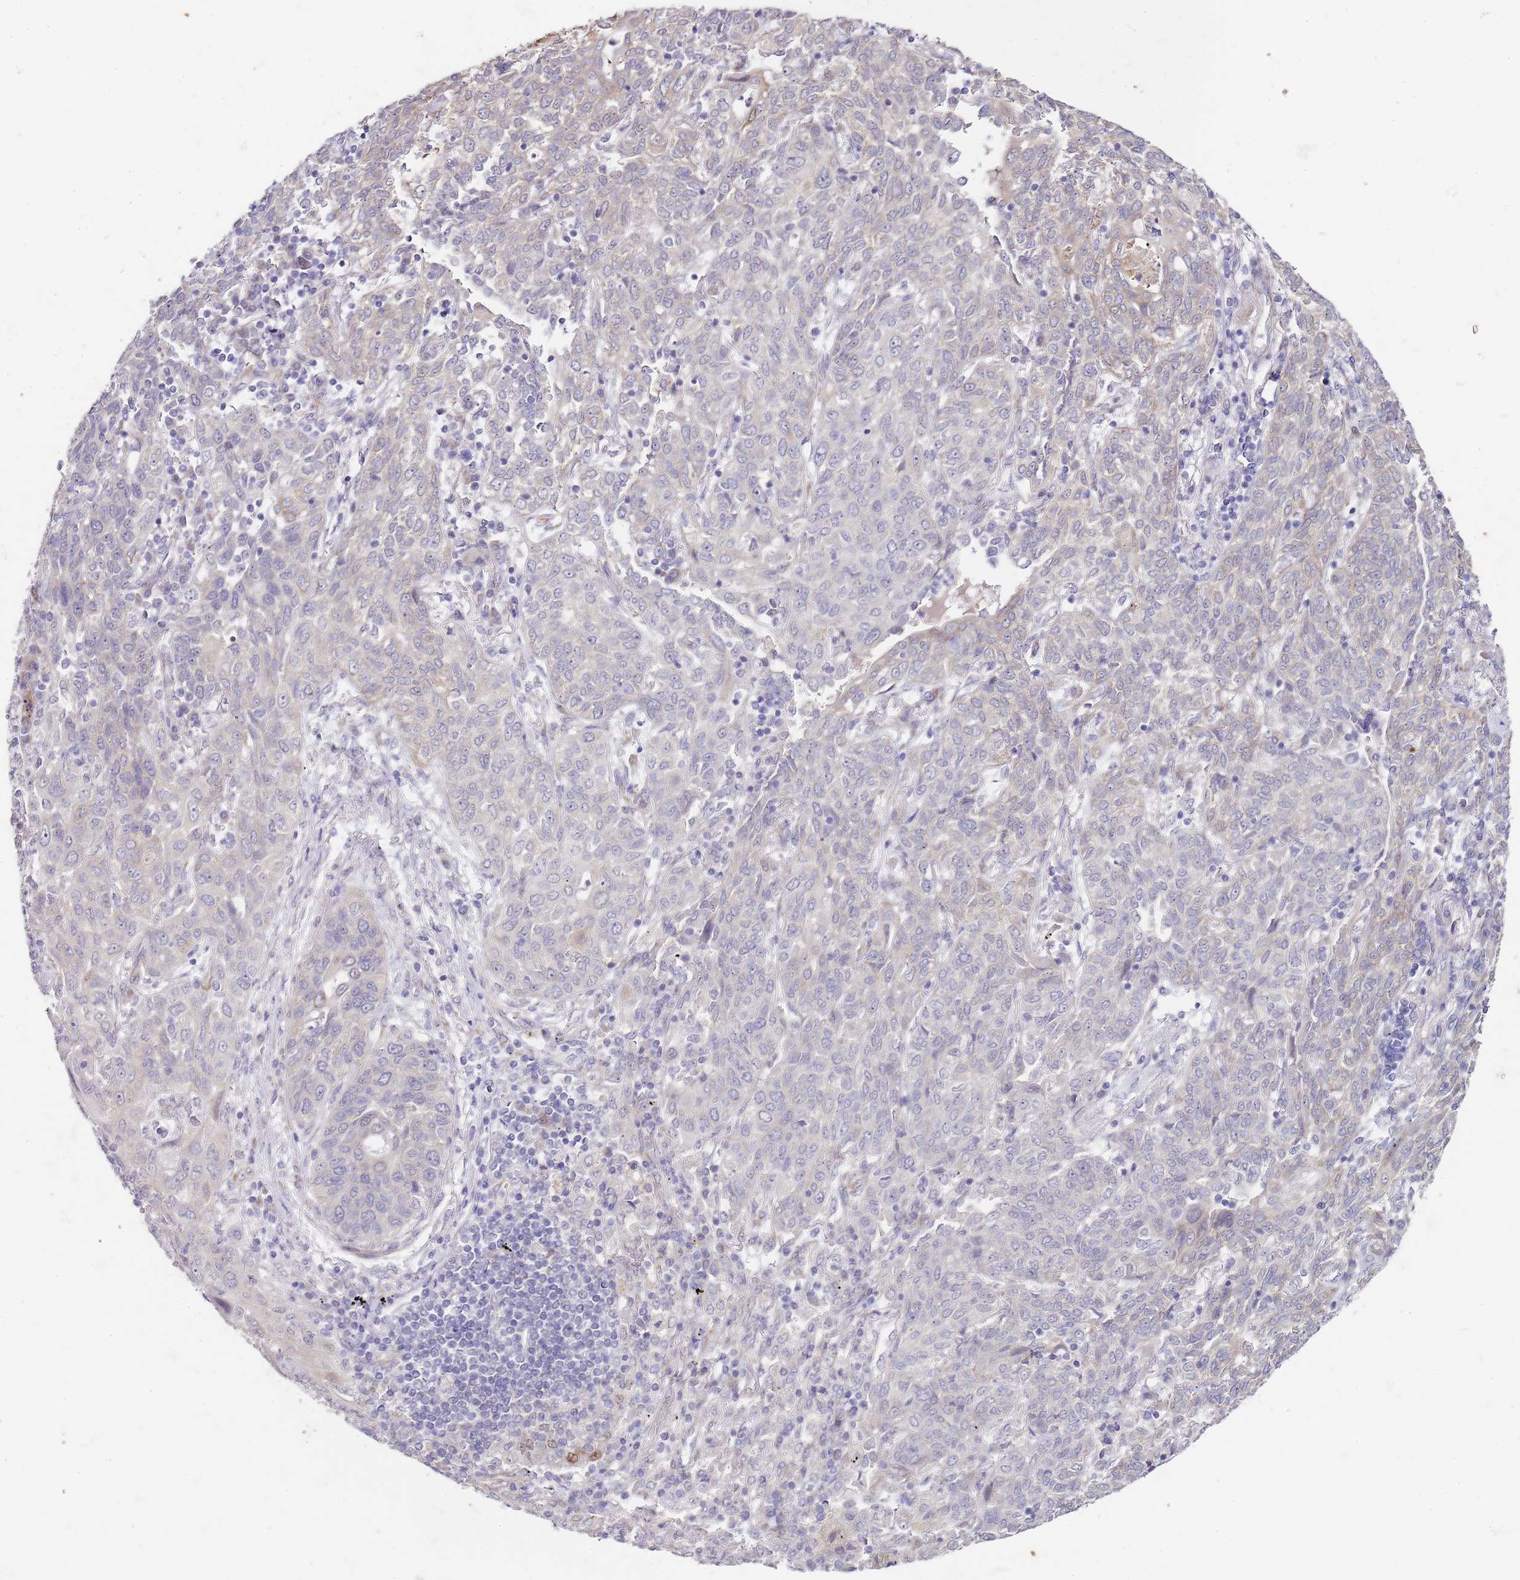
{"staining": {"intensity": "weak", "quantity": "25%-75%", "location": "cytoplasmic/membranous"}, "tissue": "lung cancer", "cell_type": "Tumor cells", "image_type": "cancer", "snomed": [{"axis": "morphology", "description": "Squamous cell carcinoma, NOS"}, {"axis": "topography", "description": "Lung"}], "caption": "A photomicrograph showing weak cytoplasmic/membranous positivity in approximately 25%-75% of tumor cells in lung cancer, as visualized by brown immunohistochemical staining.", "gene": "TBC1D9", "patient": {"sex": "female", "age": 70}}